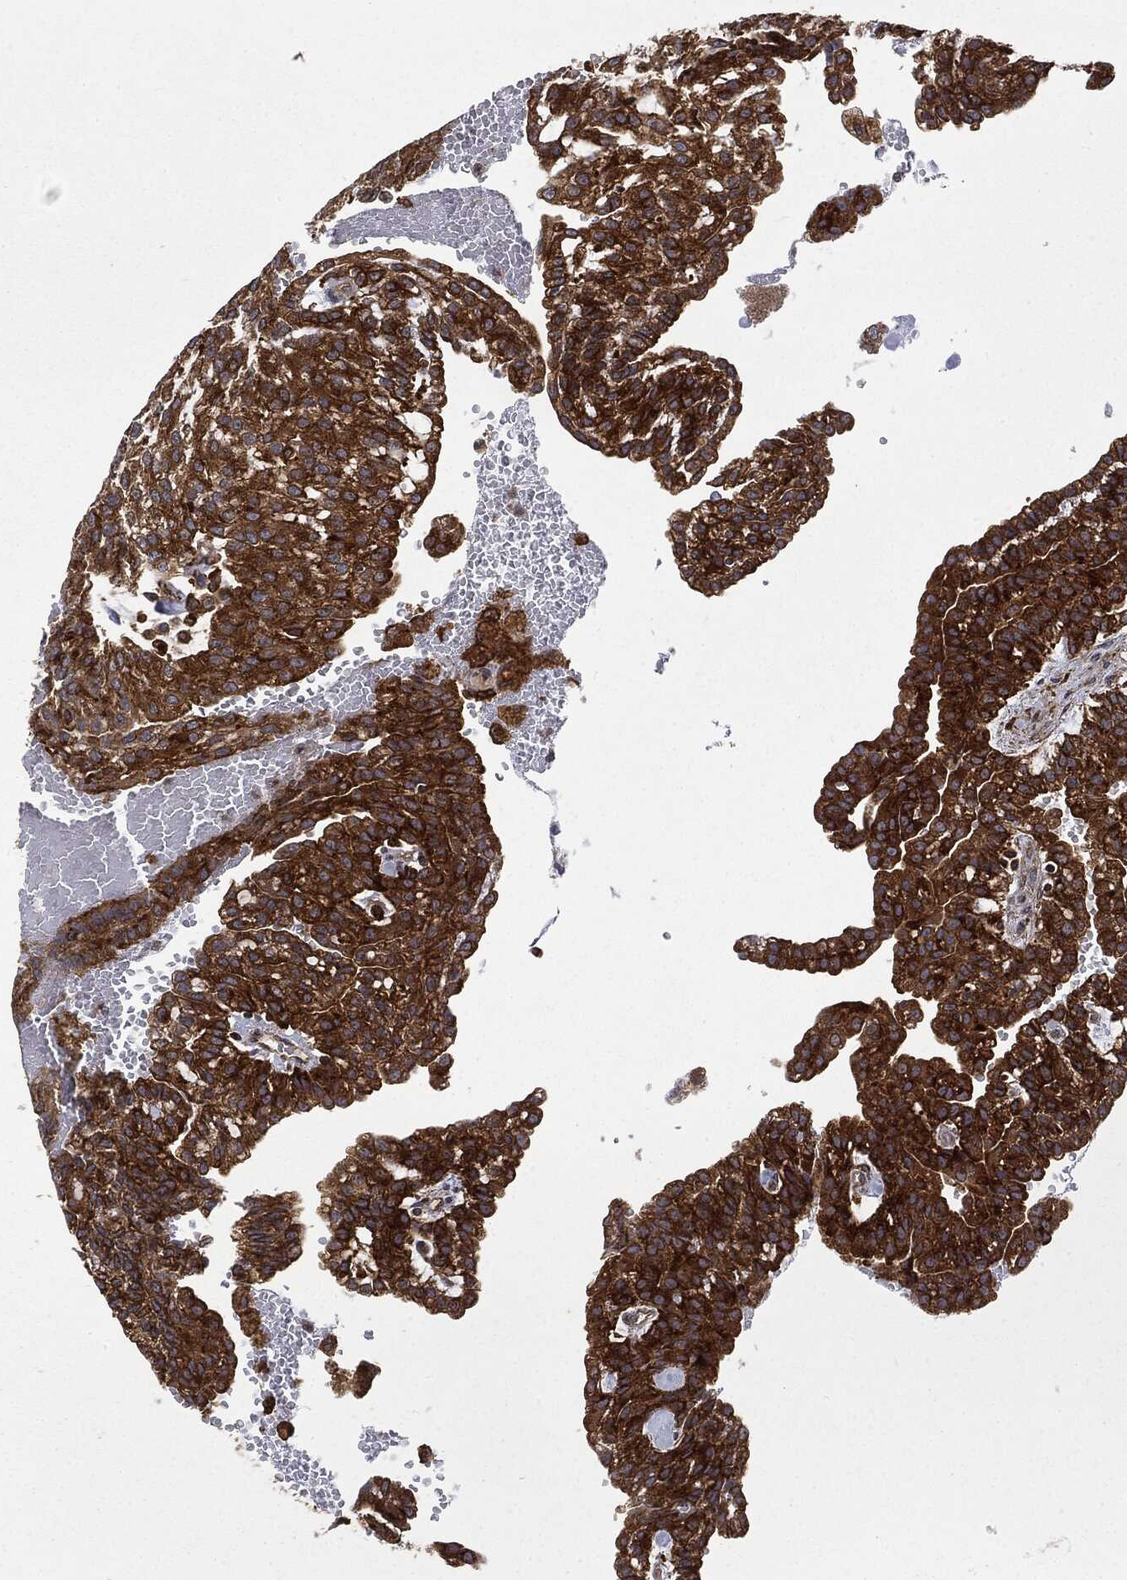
{"staining": {"intensity": "strong", "quantity": ">75%", "location": "cytoplasmic/membranous"}, "tissue": "renal cancer", "cell_type": "Tumor cells", "image_type": "cancer", "snomed": [{"axis": "morphology", "description": "Adenocarcinoma, NOS"}, {"axis": "topography", "description": "Kidney"}], "caption": "This is an image of IHC staining of renal cancer, which shows strong expression in the cytoplasmic/membranous of tumor cells.", "gene": "SNX5", "patient": {"sex": "male", "age": 63}}